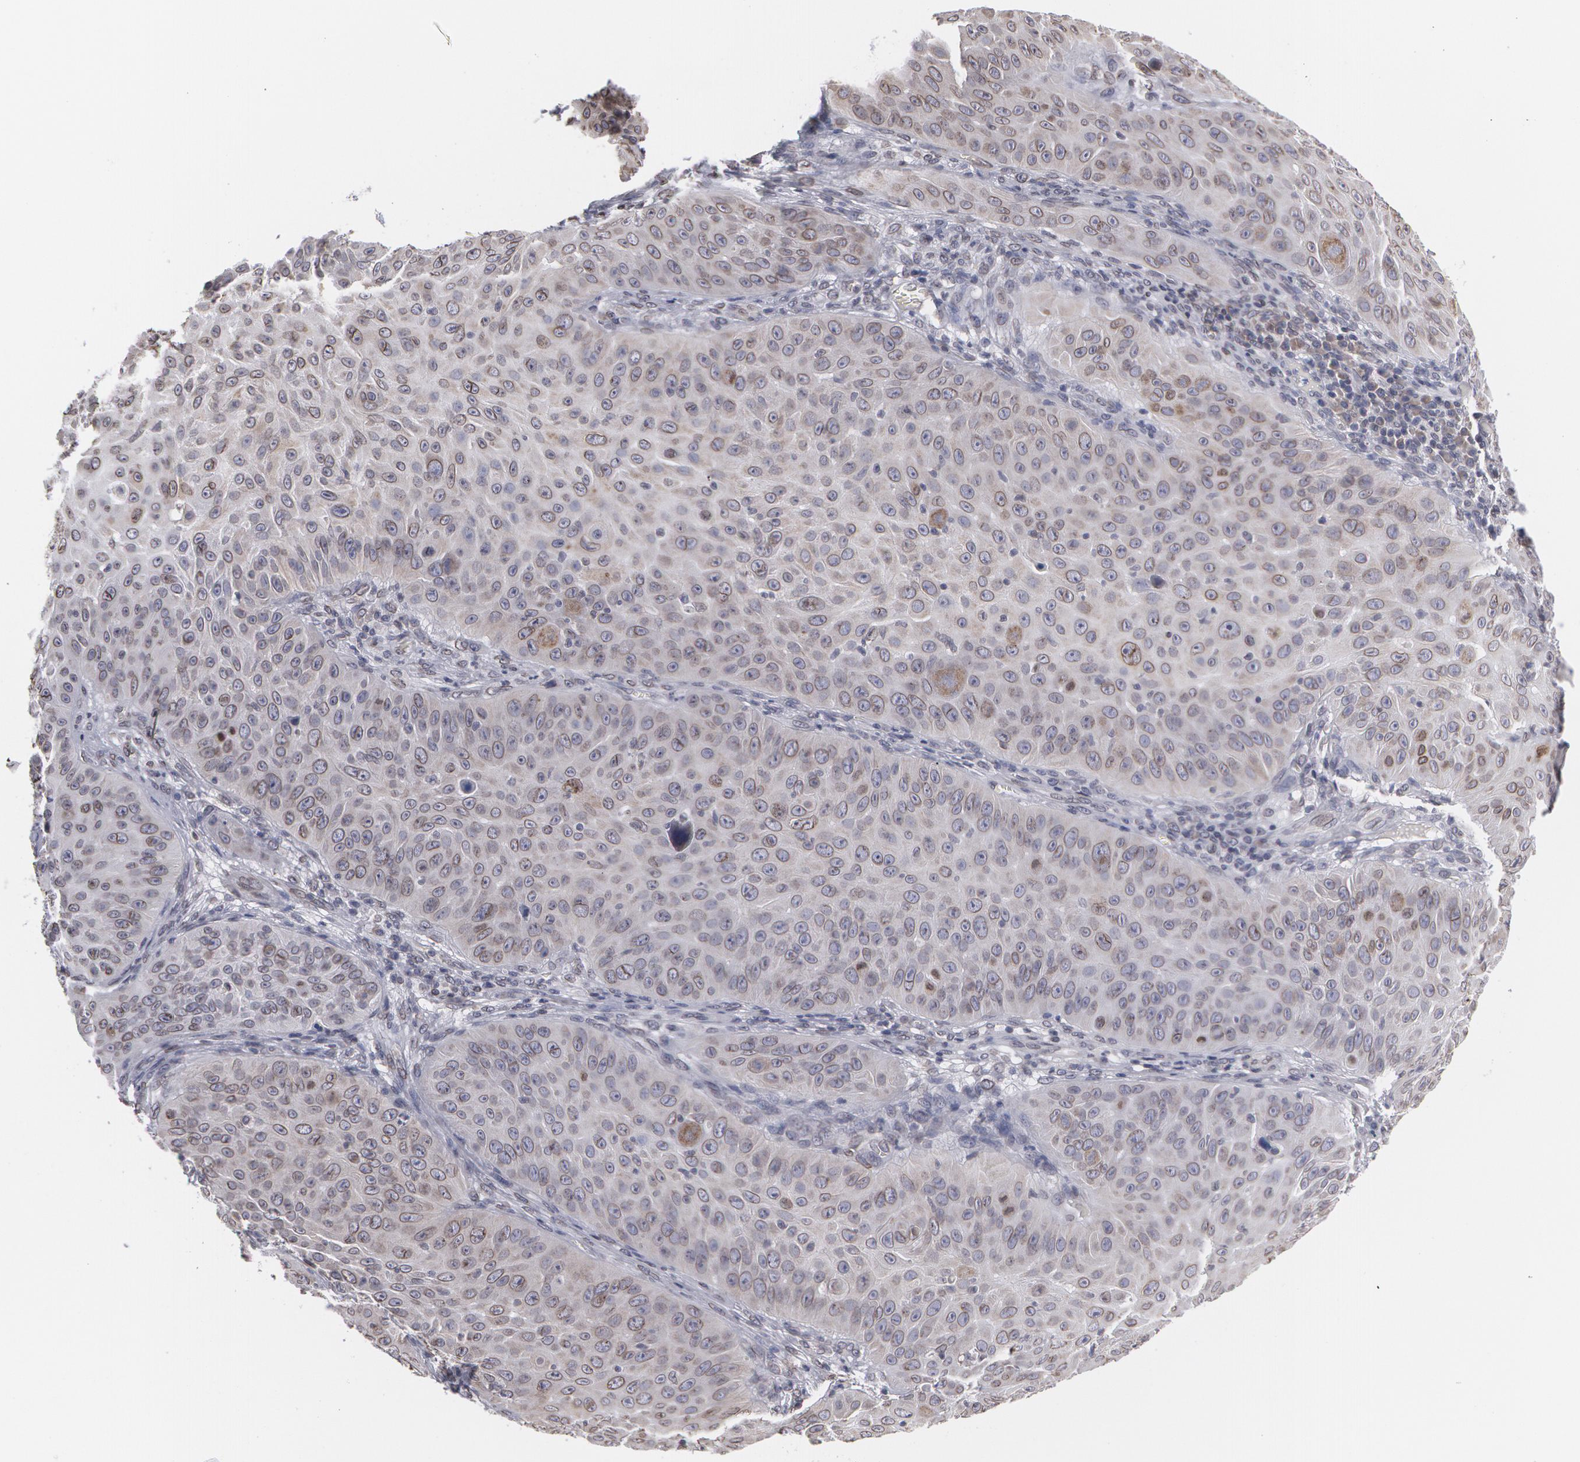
{"staining": {"intensity": "weak", "quantity": "<25%", "location": "nuclear"}, "tissue": "skin cancer", "cell_type": "Tumor cells", "image_type": "cancer", "snomed": [{"axis": "morphology", "description": "Squamous cell carcinoma, NOS"}, {"axis": "topography", "description": "Skin"}], "caption": "An image of skin squamous cell carcinoma stained for a protein demonstrates no brown staining in tumor cells. Brightfield microscopy of IHC stained with DAB (3,3'-diaminobenzidine) (brown) and hematoxylin (blue), captured at high magnification.", "gene": "EMD", "patient": {"sex": "male", "age": 82}}